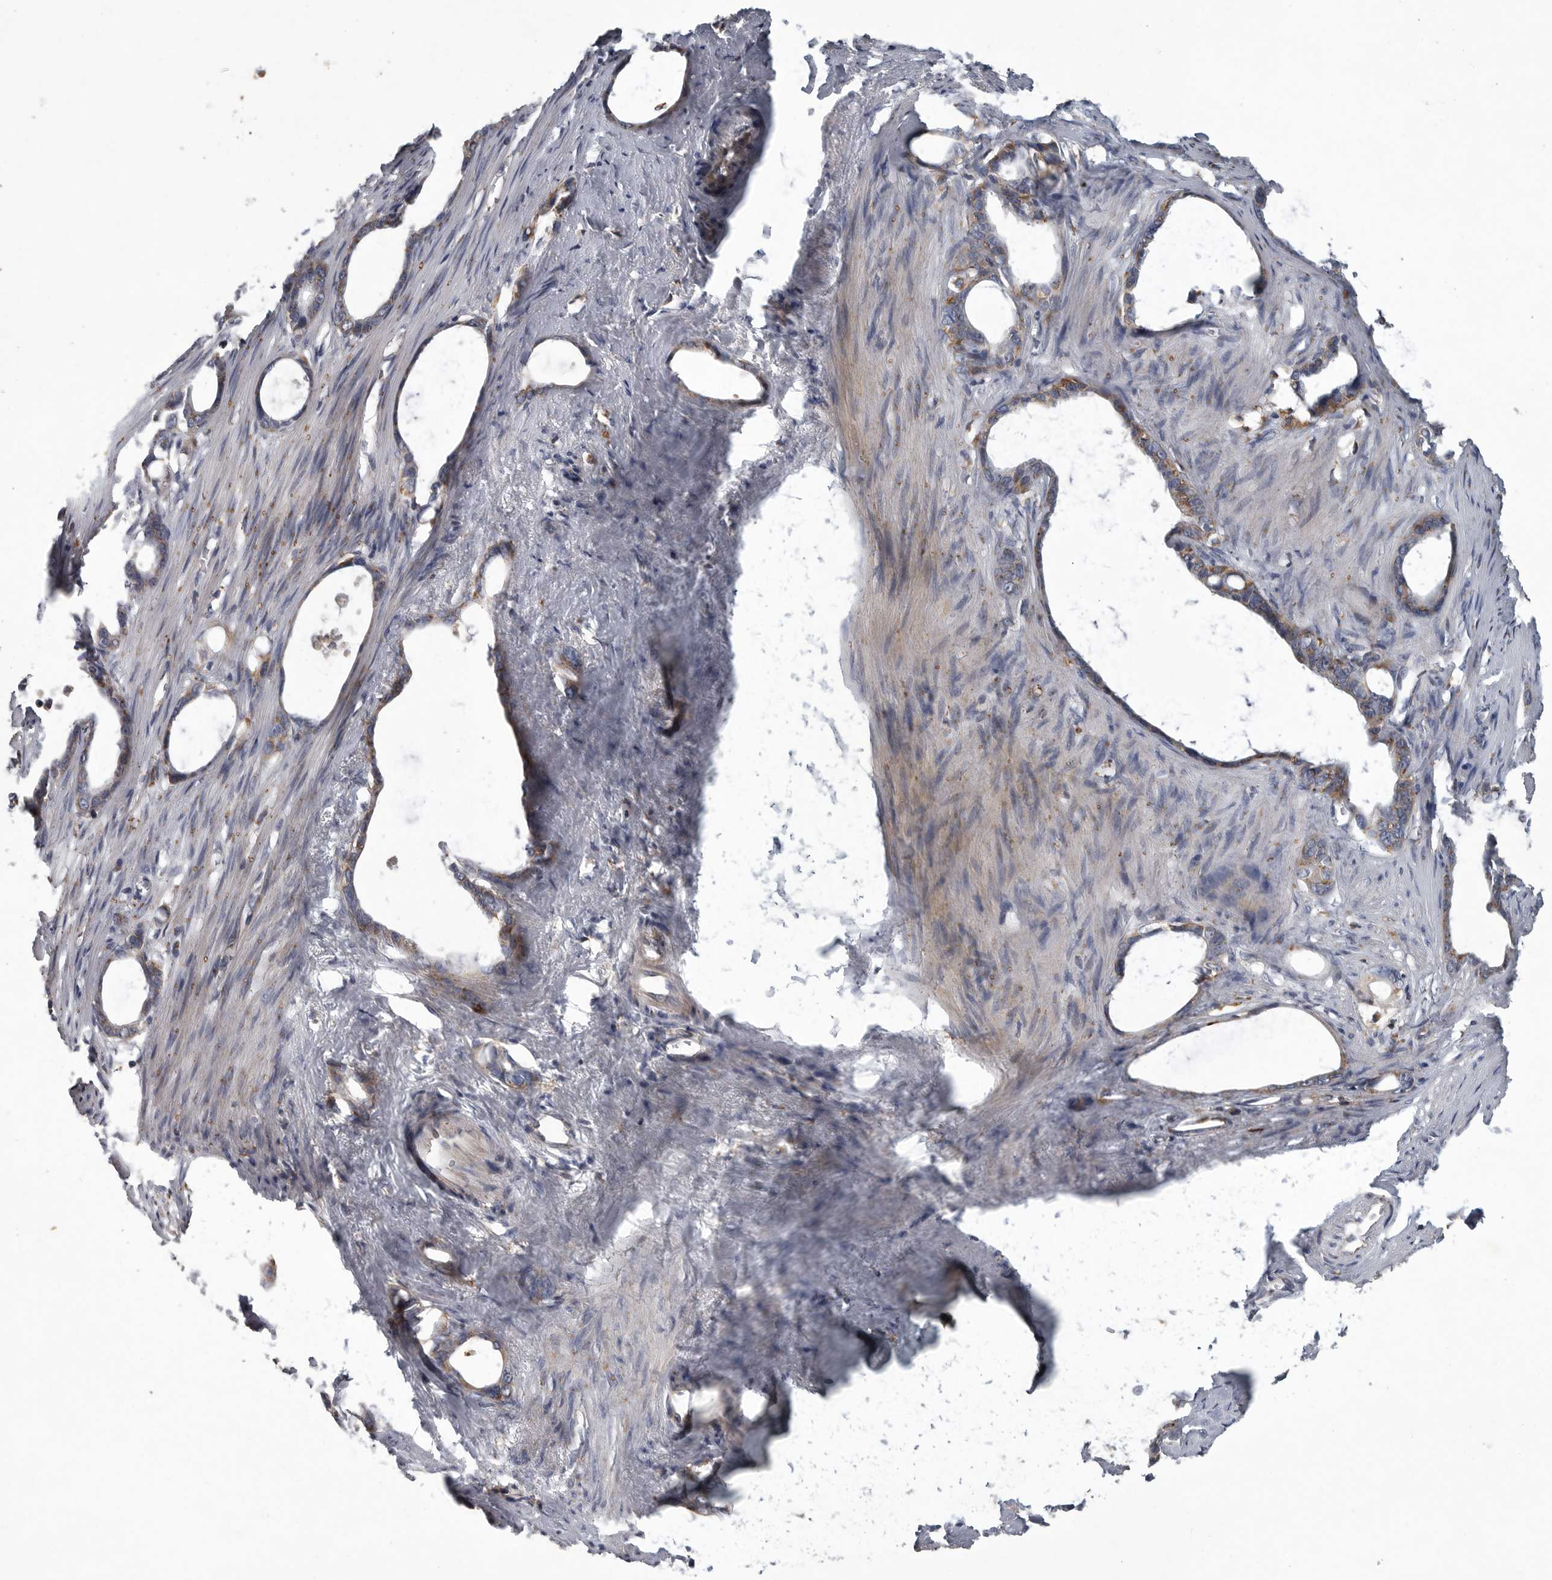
{"staining": {"intensity": "moderate", "quantity": ">75%", "location": "cytoplasmic/membranous"}, "tissue": "stomach cancer", "cell_type": "Tumor cells", "image_type": "cancer", "snomed": [{"axis": "morphology", "description": "Adenocarcinoma, NOS"}, {"axis": "topography", "description": "Stomach"}], "caption": "This micrograph shows stomach adenocarcinoma stained with immunohistochemistry to label a protein in brown. The cytoplasmic/membranous of tumor cells show moderate positivity for the protein. Nuclei are counter-stained blue.", "gene": "LAMTOR3", "patient": {"sex": "female", "age": 75}}